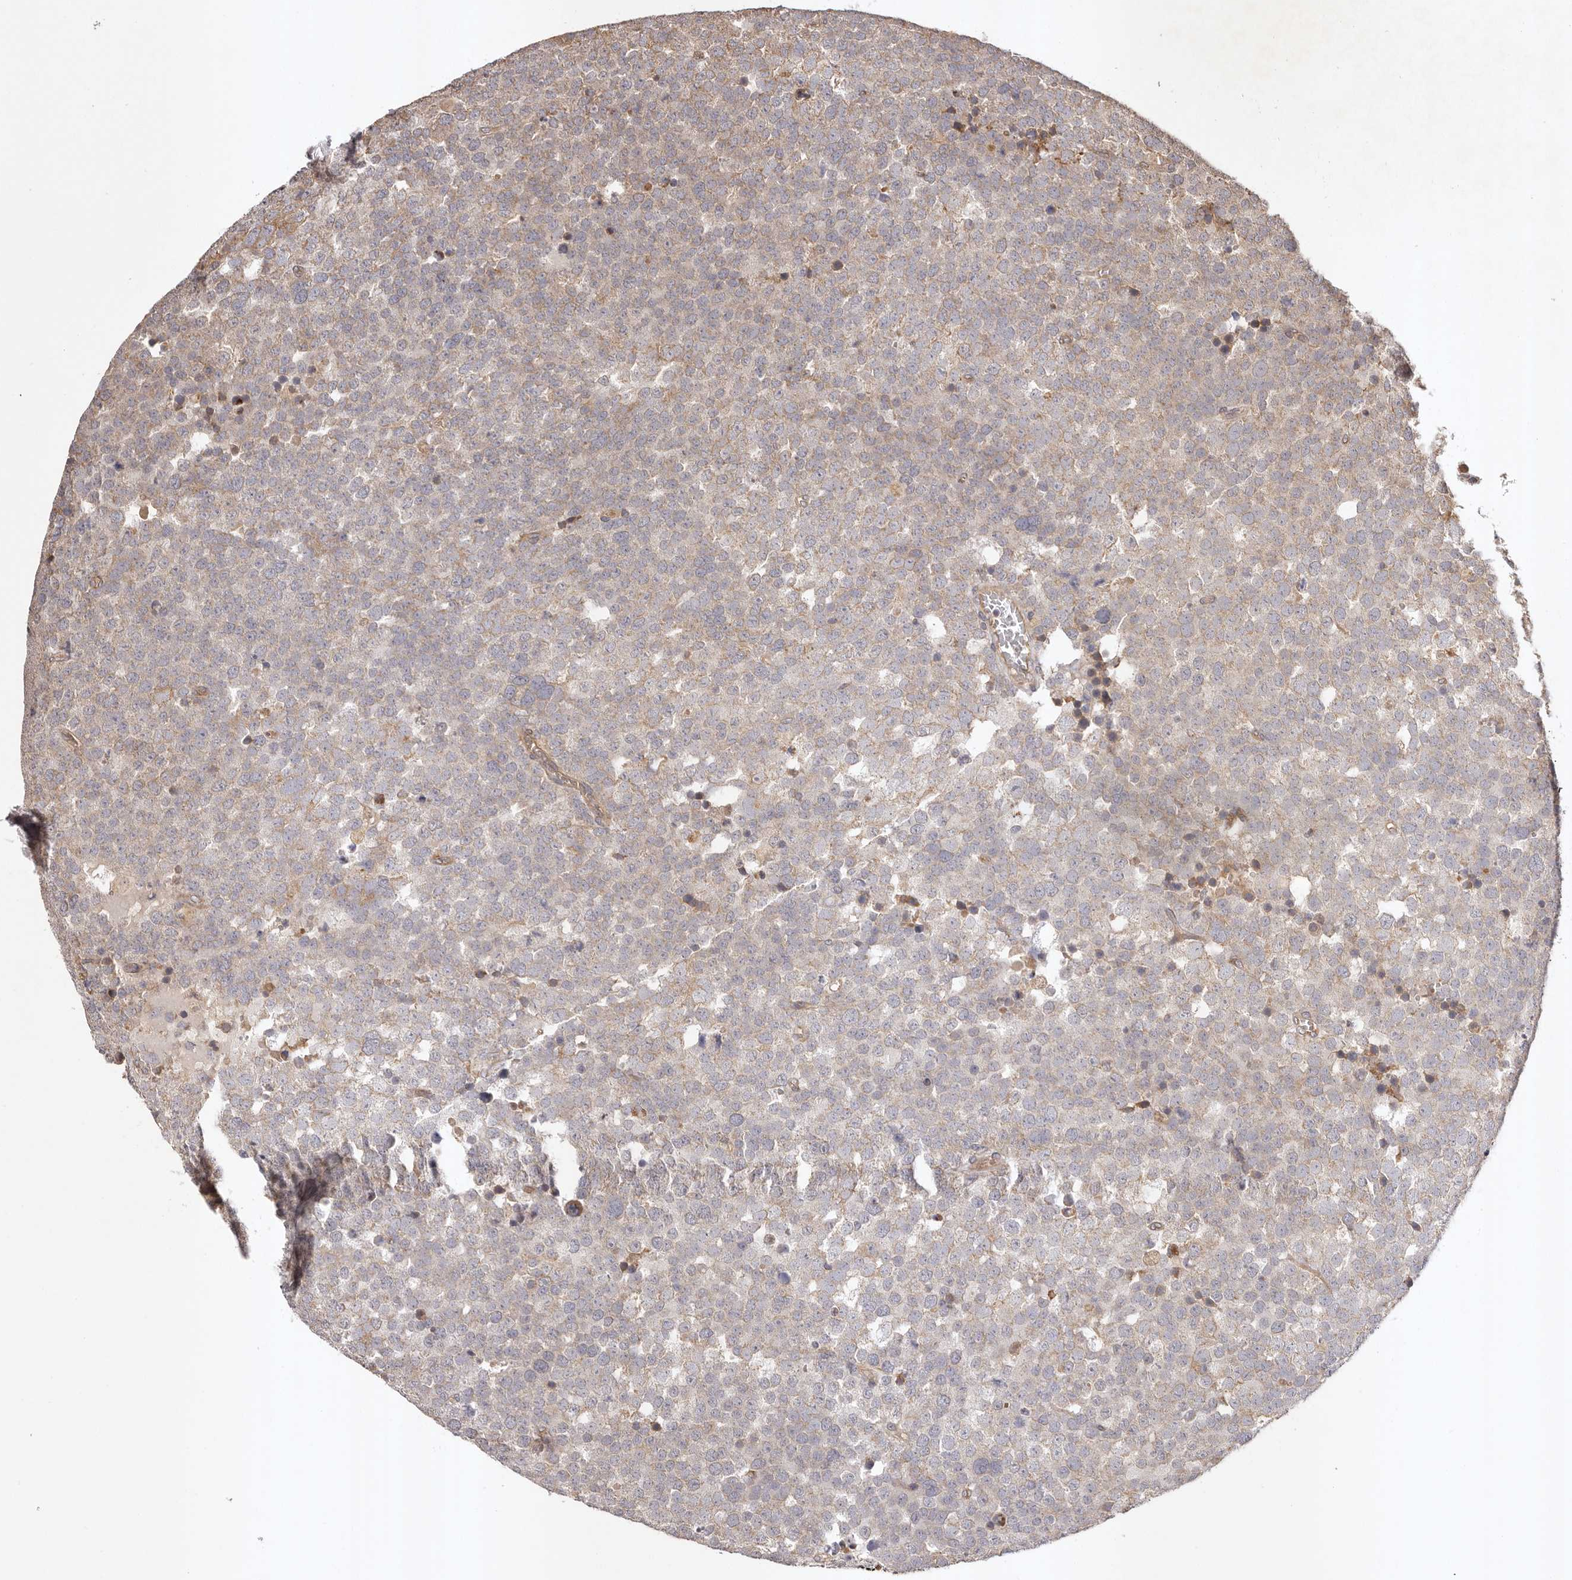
{"staining": {"intensity": "weak", "quantity": "25%-75%", "location": "cytoplasmic/membranous"}, "tissue": "testis cancer", "cell_type": "Tumor cells", "image_type": "cancer", "snomed": [{"axis": "morphology", "description": "Seminoma, NOS"}, {"axis": "topography", "description": "Testis"}], "caption": "A histopathology image of human seminoma (testis) stained for a protein demonstrates weak cytoplasmic/membranous brown staining in tumor cells.", "gene": "UBR2", "patient": {"sex": "male", "age": 71}}